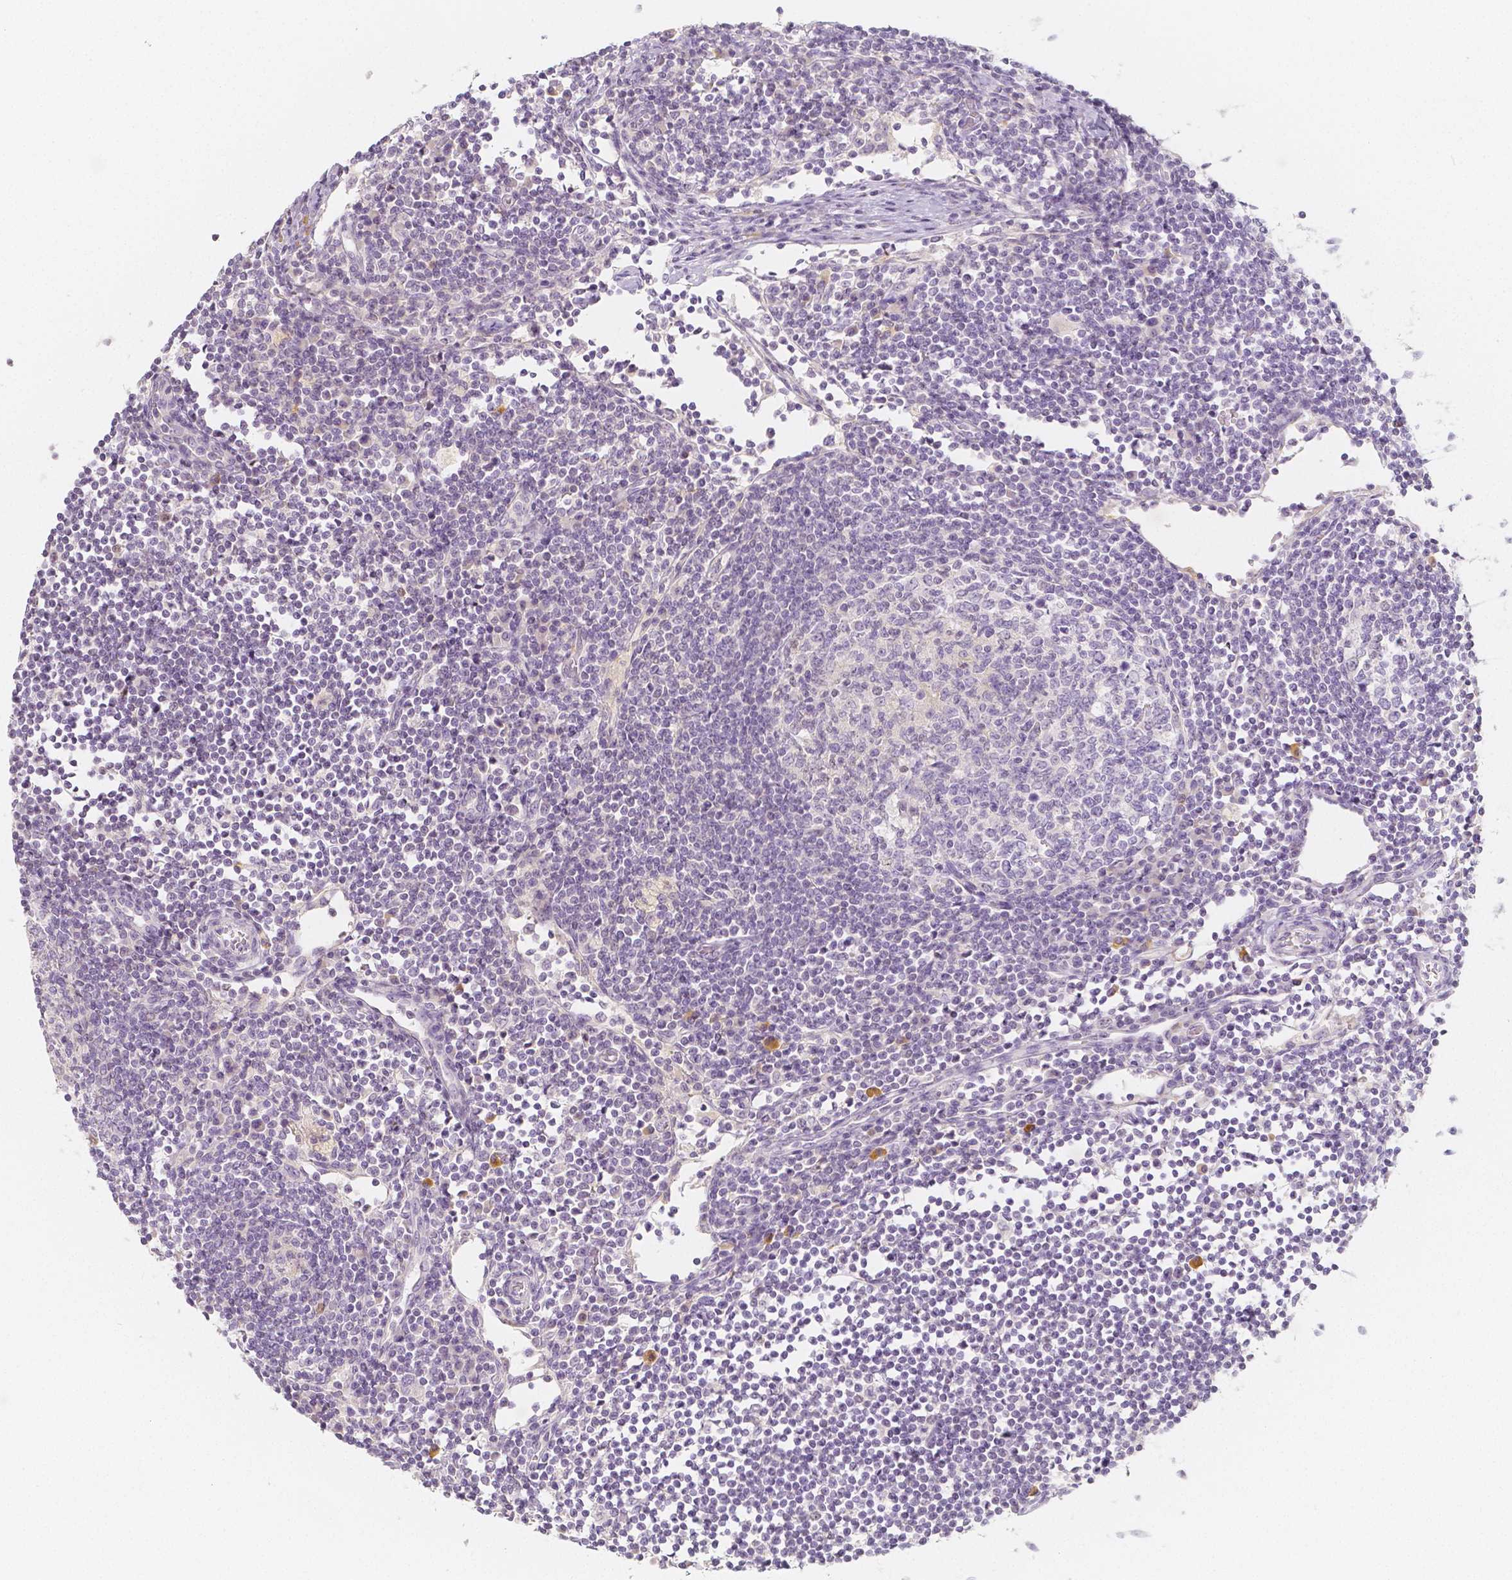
{"staining": {"intensity": "negative", "quantity": "none", "location": "none"}, "tissue": "lymph node", "cell_type": "Germinal center cells", "image_type": "normal", "snomed": [{"axis": "morphology", "description": "Normal tissue, NOS"}, {"axis": "topography", "description": "Lymph node"}], "caption": "Germinal center cells show no significant protein positivity in normal lymph node.", "gene": "BATF", "patient": {"sex": "male", "age": 67}}